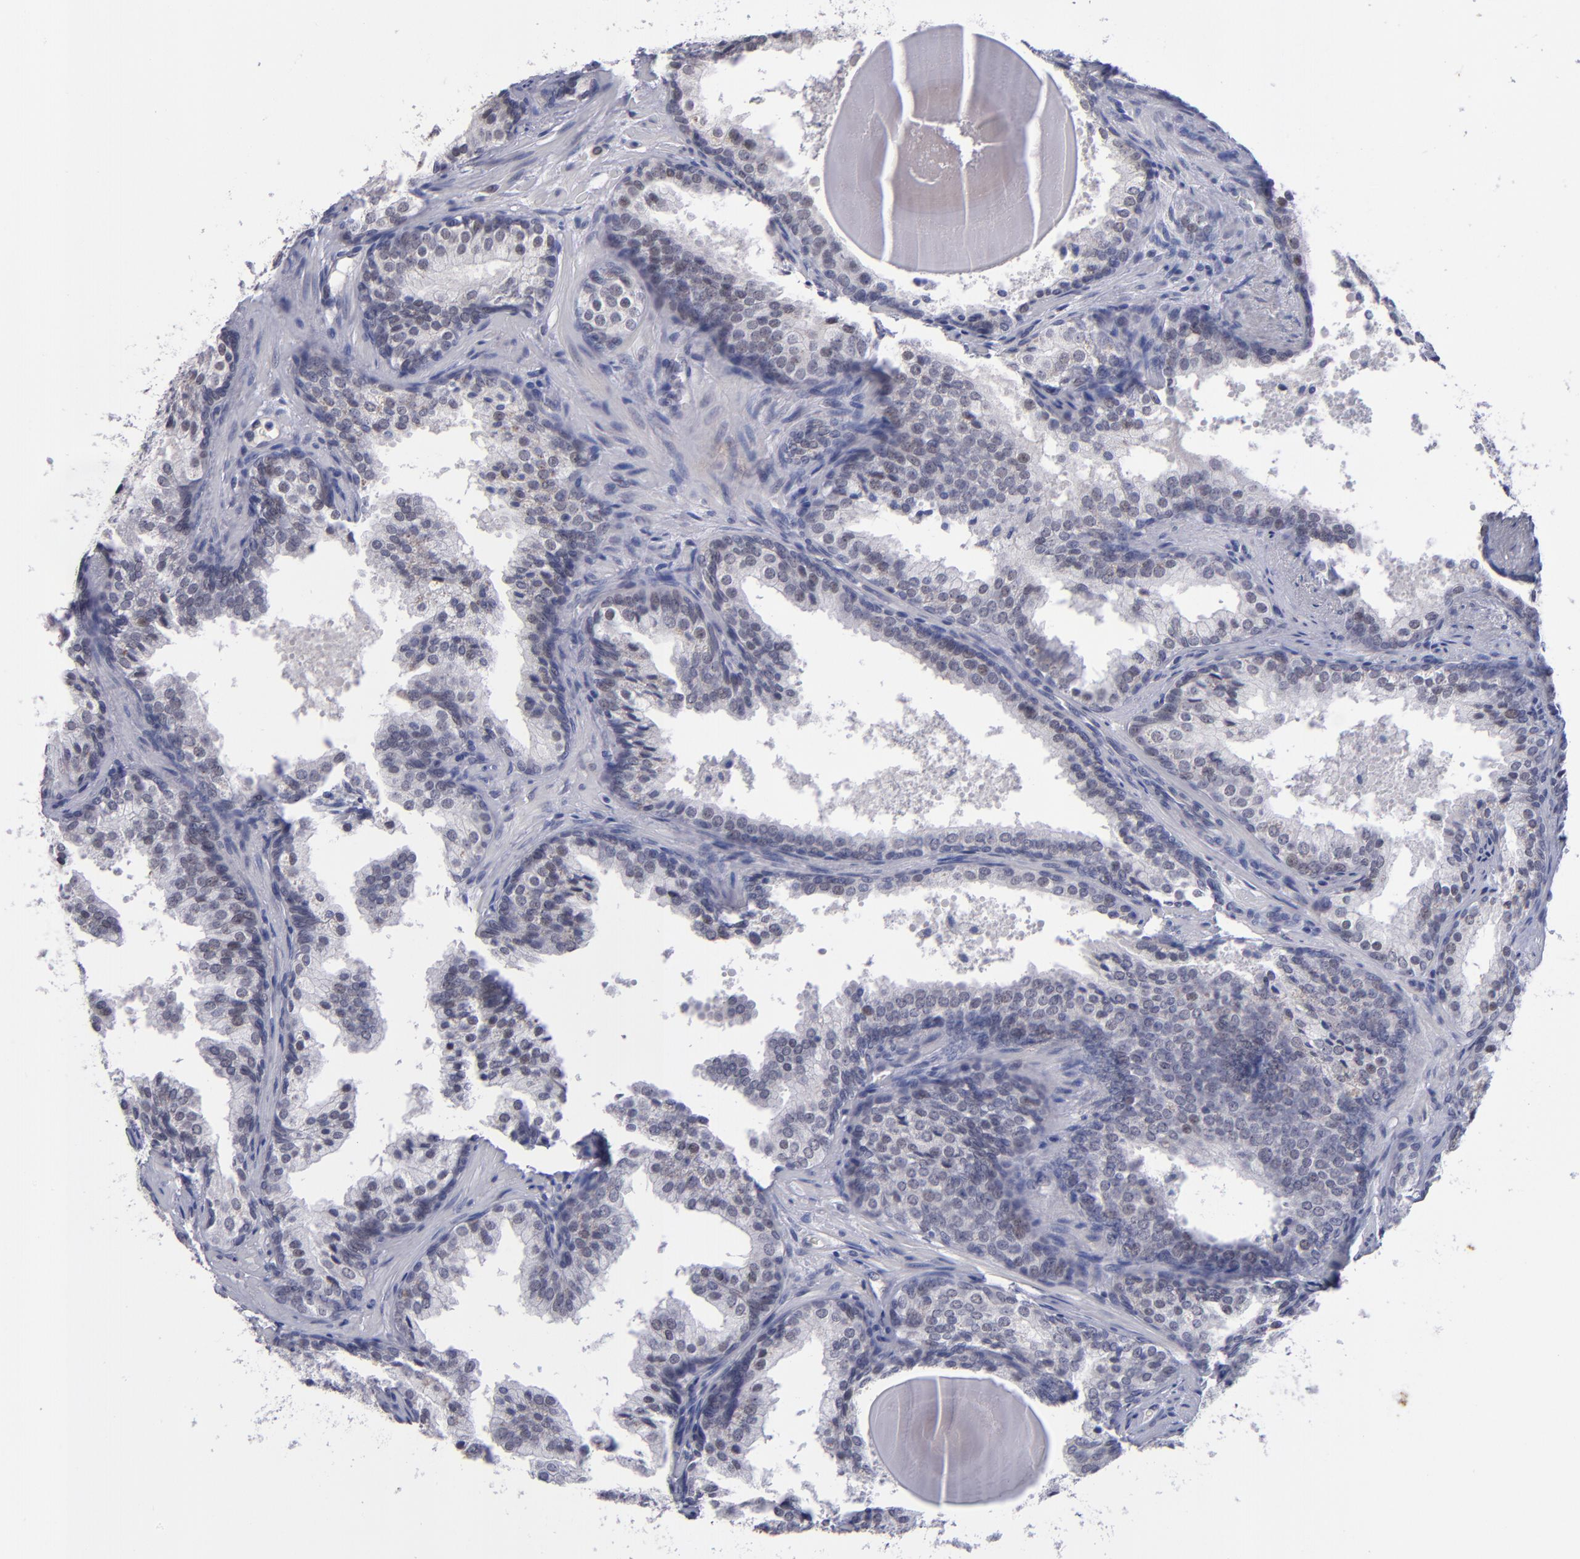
{"staining": {"intensity": "weak", "quantity": "<25%", "location": "nuclear"}, "tissue": "prostate cancer", "cell_type": "Tumor cells", "image_type": "cancer", "snomed": [{"axis": "morphology", "description": "Adenocarcinoma, Low grade"}, {"axis": "topography", "description": "Prostate"}], "caption": "A high-resolution image shows immunohistochemistry (IHC) staining of low-grade adenocarcinoma (prostate), which exhibits no significant positivity in tumor cells. Nuclei are stained in blue.", "gene": "OTUB2", "patient": {"sex": "male", "age": 69}}